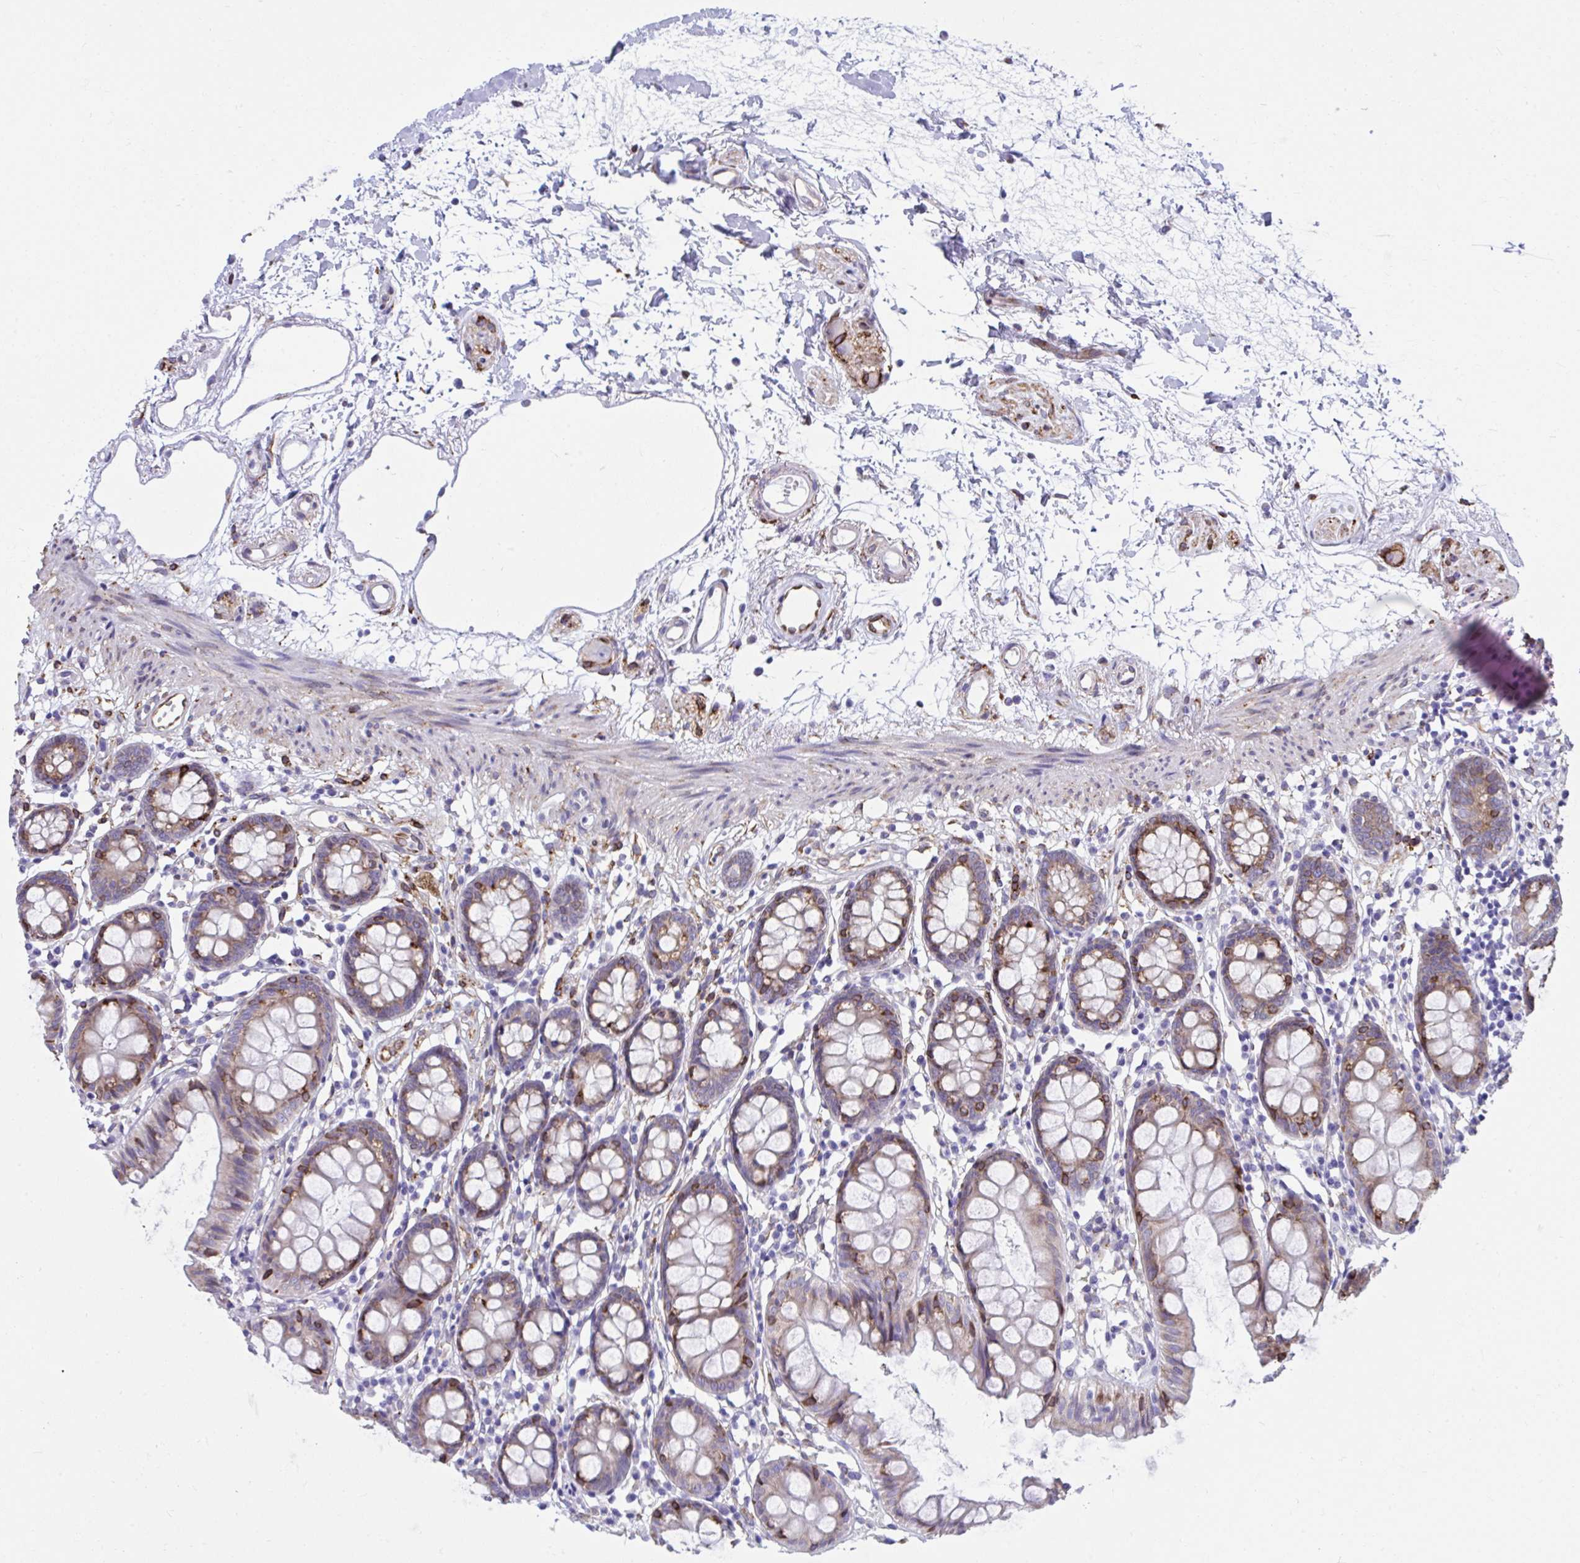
{"staining": {"intensity": "weak", "quantity": "25%-75%", "location": "cytoplasmic/membranous"}, "tissue": "colon", "cell_type": "Endothelial cells", "image_type": "normal", "snomed": [{"axis": "morphology", "description": "Normal tissue, NOS"}, {"axis": "topography", "description": "Colon"}], "caption": "A low amount of weak cytoplasmic/membranous expression is seen in about 25%-75% of endothelial cells in normal colon.", "gene": "ASPH", "patient": {"sex": "female", "age": 84}}